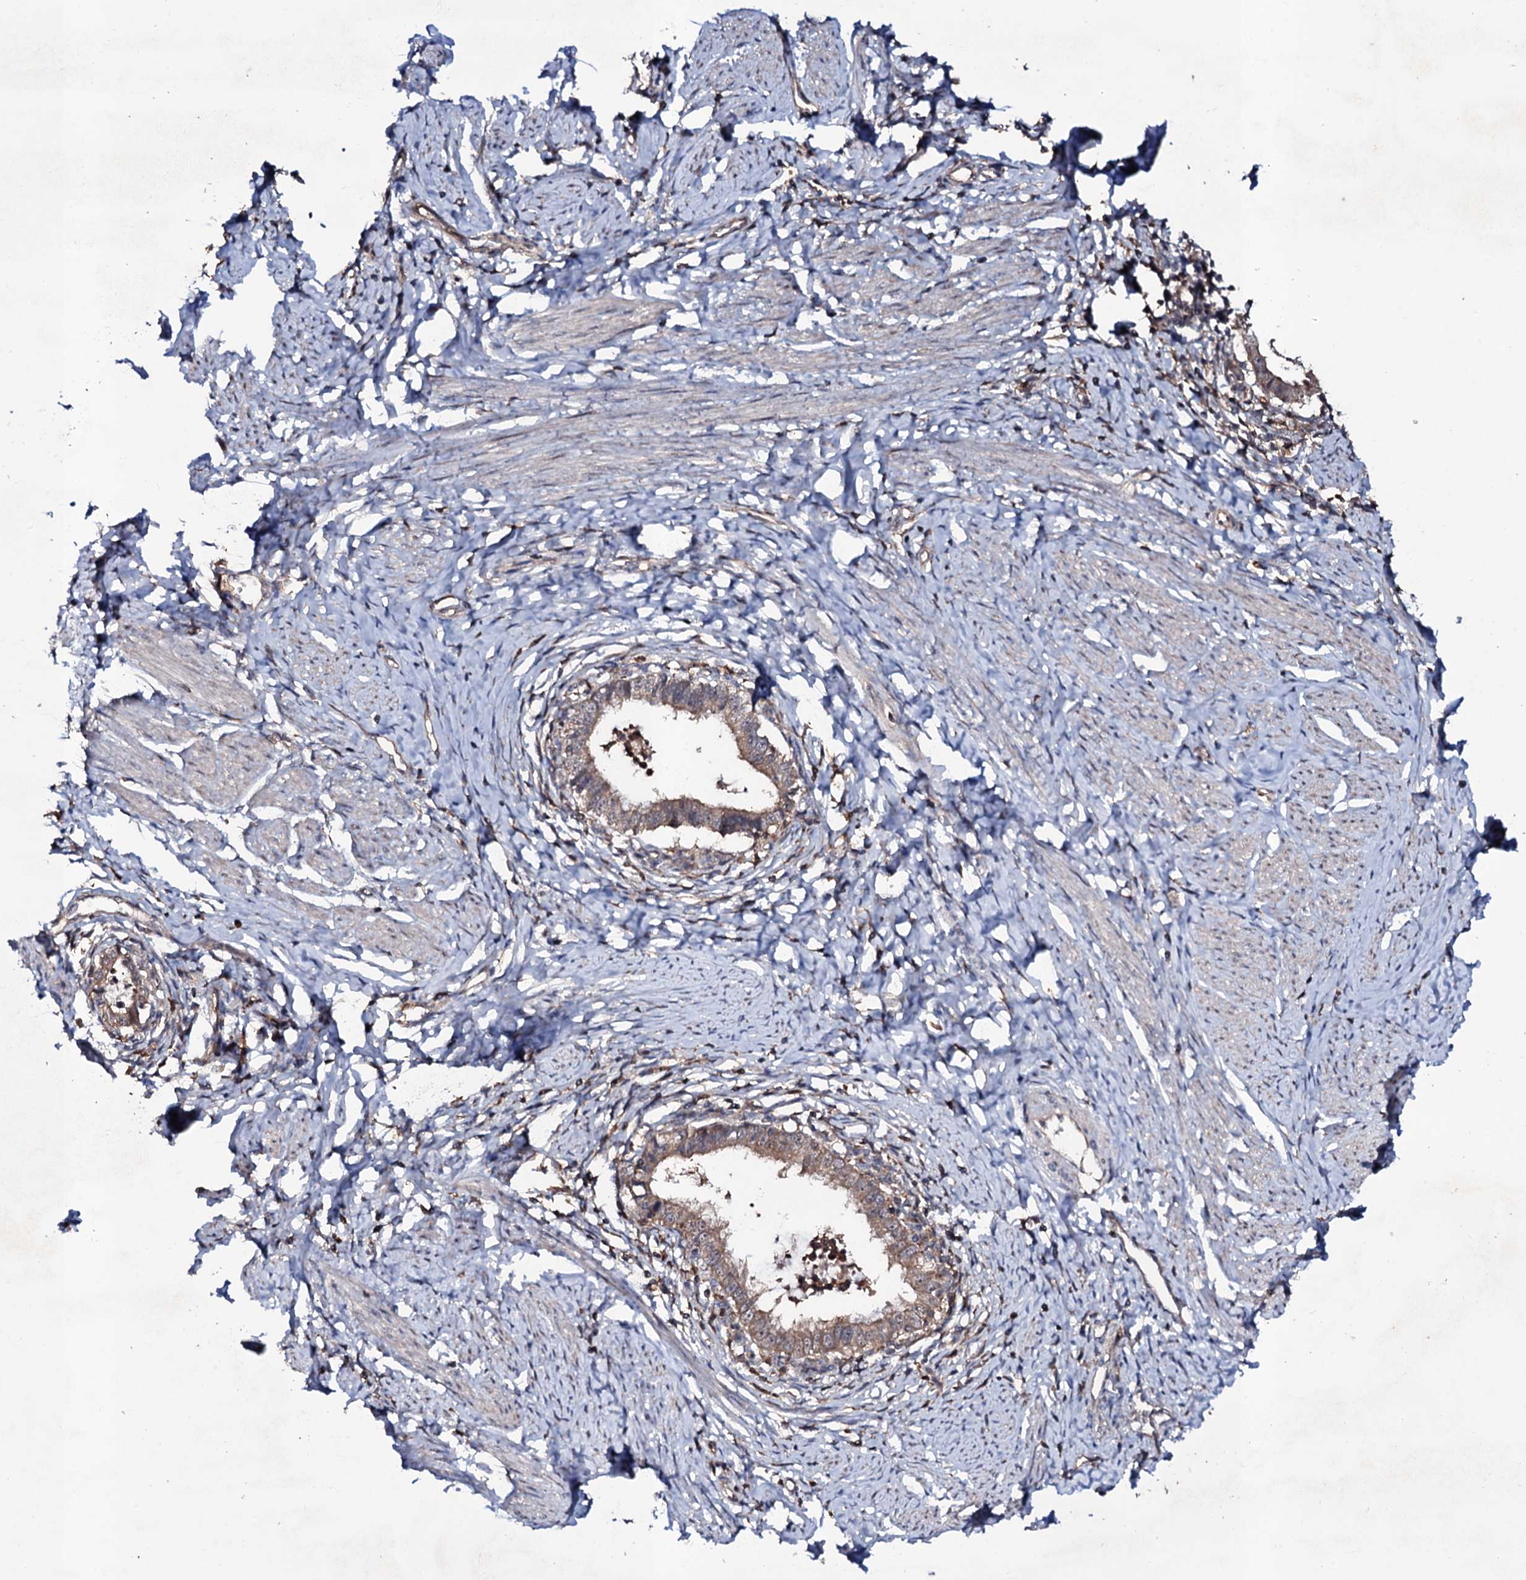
{"staining": {"intensity": "moderate", "quantity": ">75%", "location": "cytoplasmic/membranous"}, "tissue": "cervical cancer", "cell_type": "Tumor cells", "image_type": "cancer", "snomed": [{"axis": "morphology", "description": "Adenocarcinoma, NOS"}, {"axis": "topography", "description": "Cervix"}], "caption": "This histopathology image demonstrates immunohistochemistry staining of cervical cancer, with medium moderate cytoplasmic/membranous positivity in approximately >75% of tumor cells.", "gene": "COG6", "patient": {"sex": "female", "age": 36}}